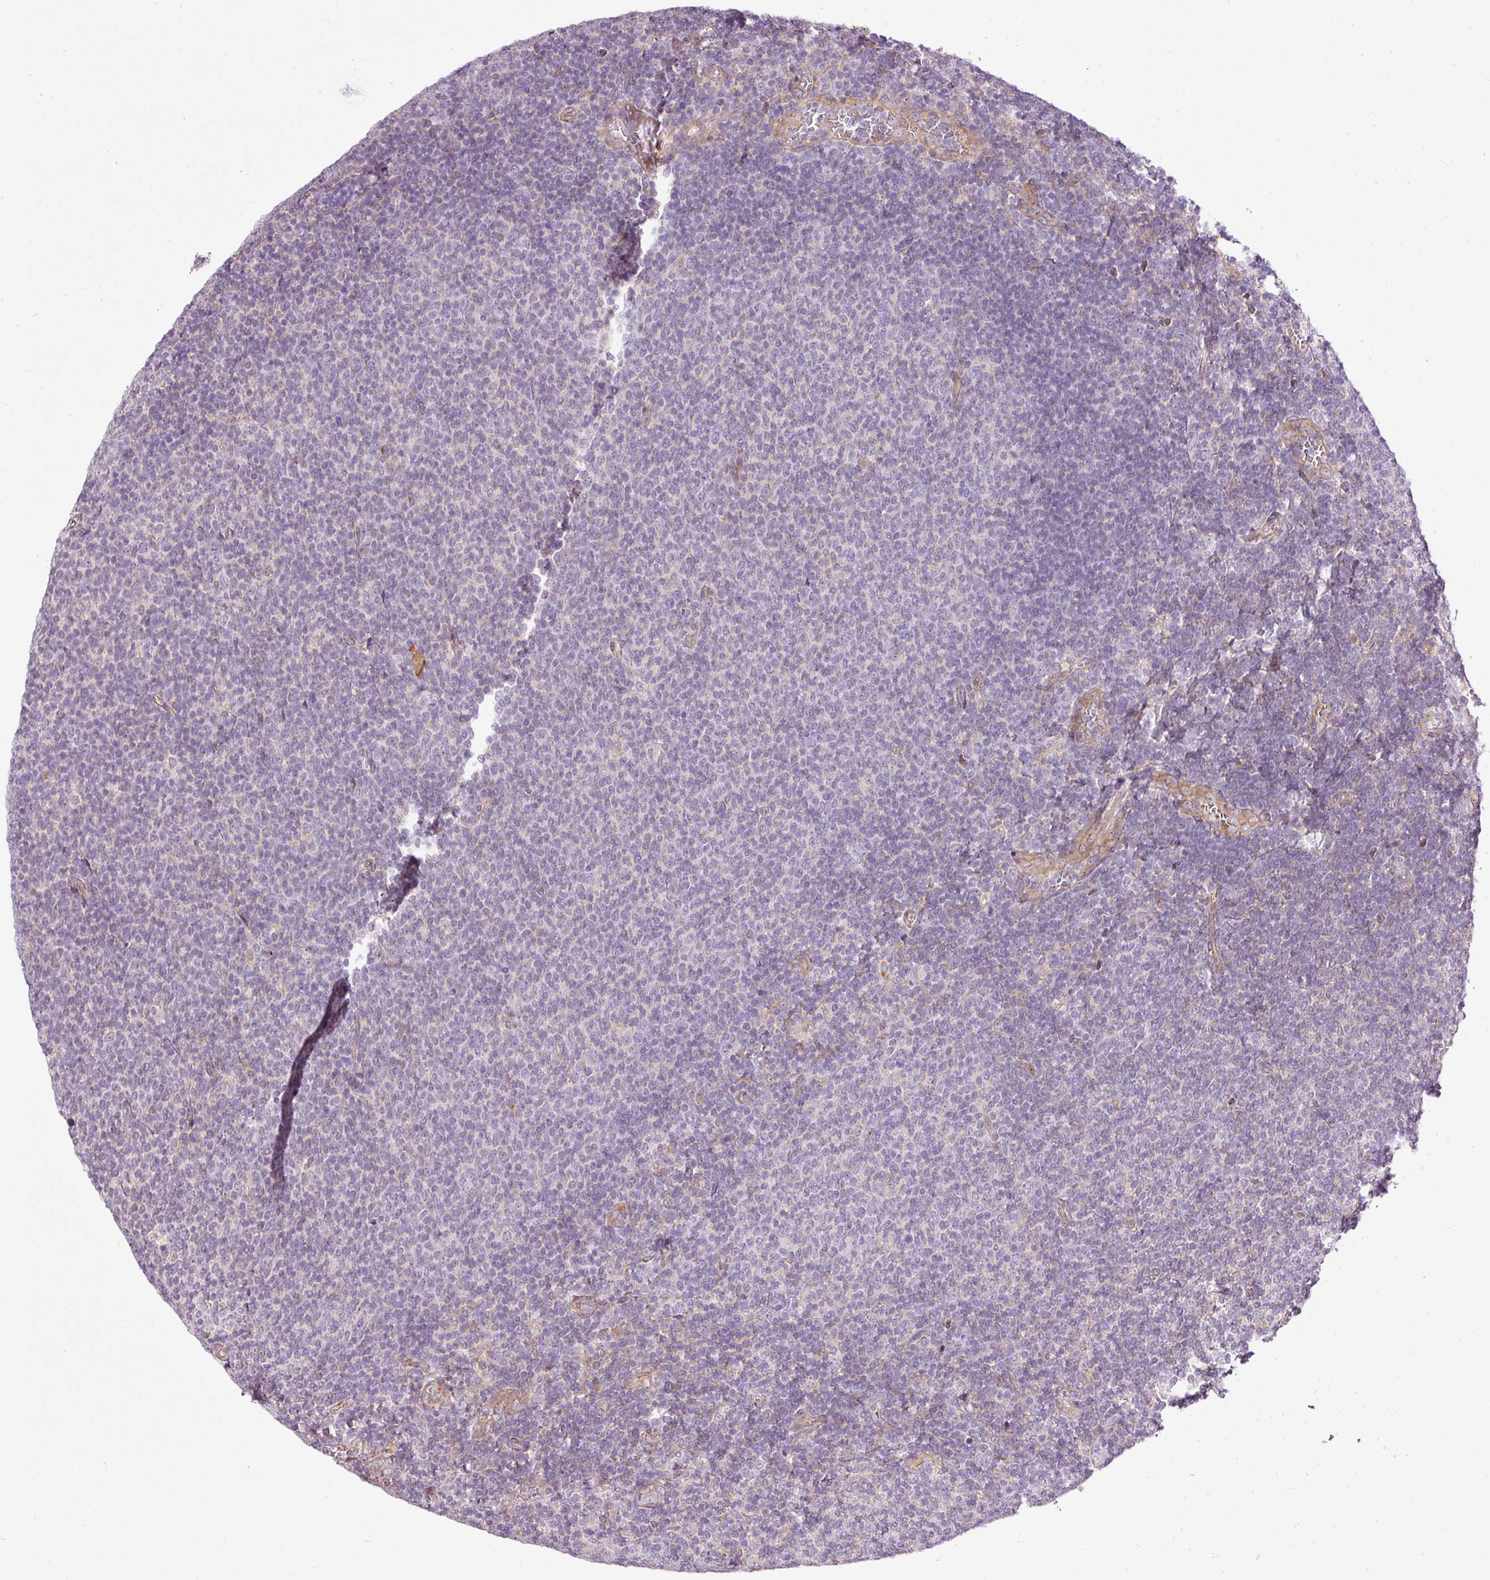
{"staining": {"intensity": "negative", "quantity": "none", "location": "none"}, "tissue": "lymphoma", "cell_type": "Tumor cells", "image_type": "cancer", "snomed": [{"axis": "morphology", "description": "Malignant lymphoma, non-Hodgkin's type, Low grade"}, {"axis": "topography", "description": "Lymph node"}], "caption": "Lymphoma was stained to show a protein in brown. There is no significant expression in tumor cells.", "gene": "PAQR9", "patient": {"sex": "male", "age": 52}}